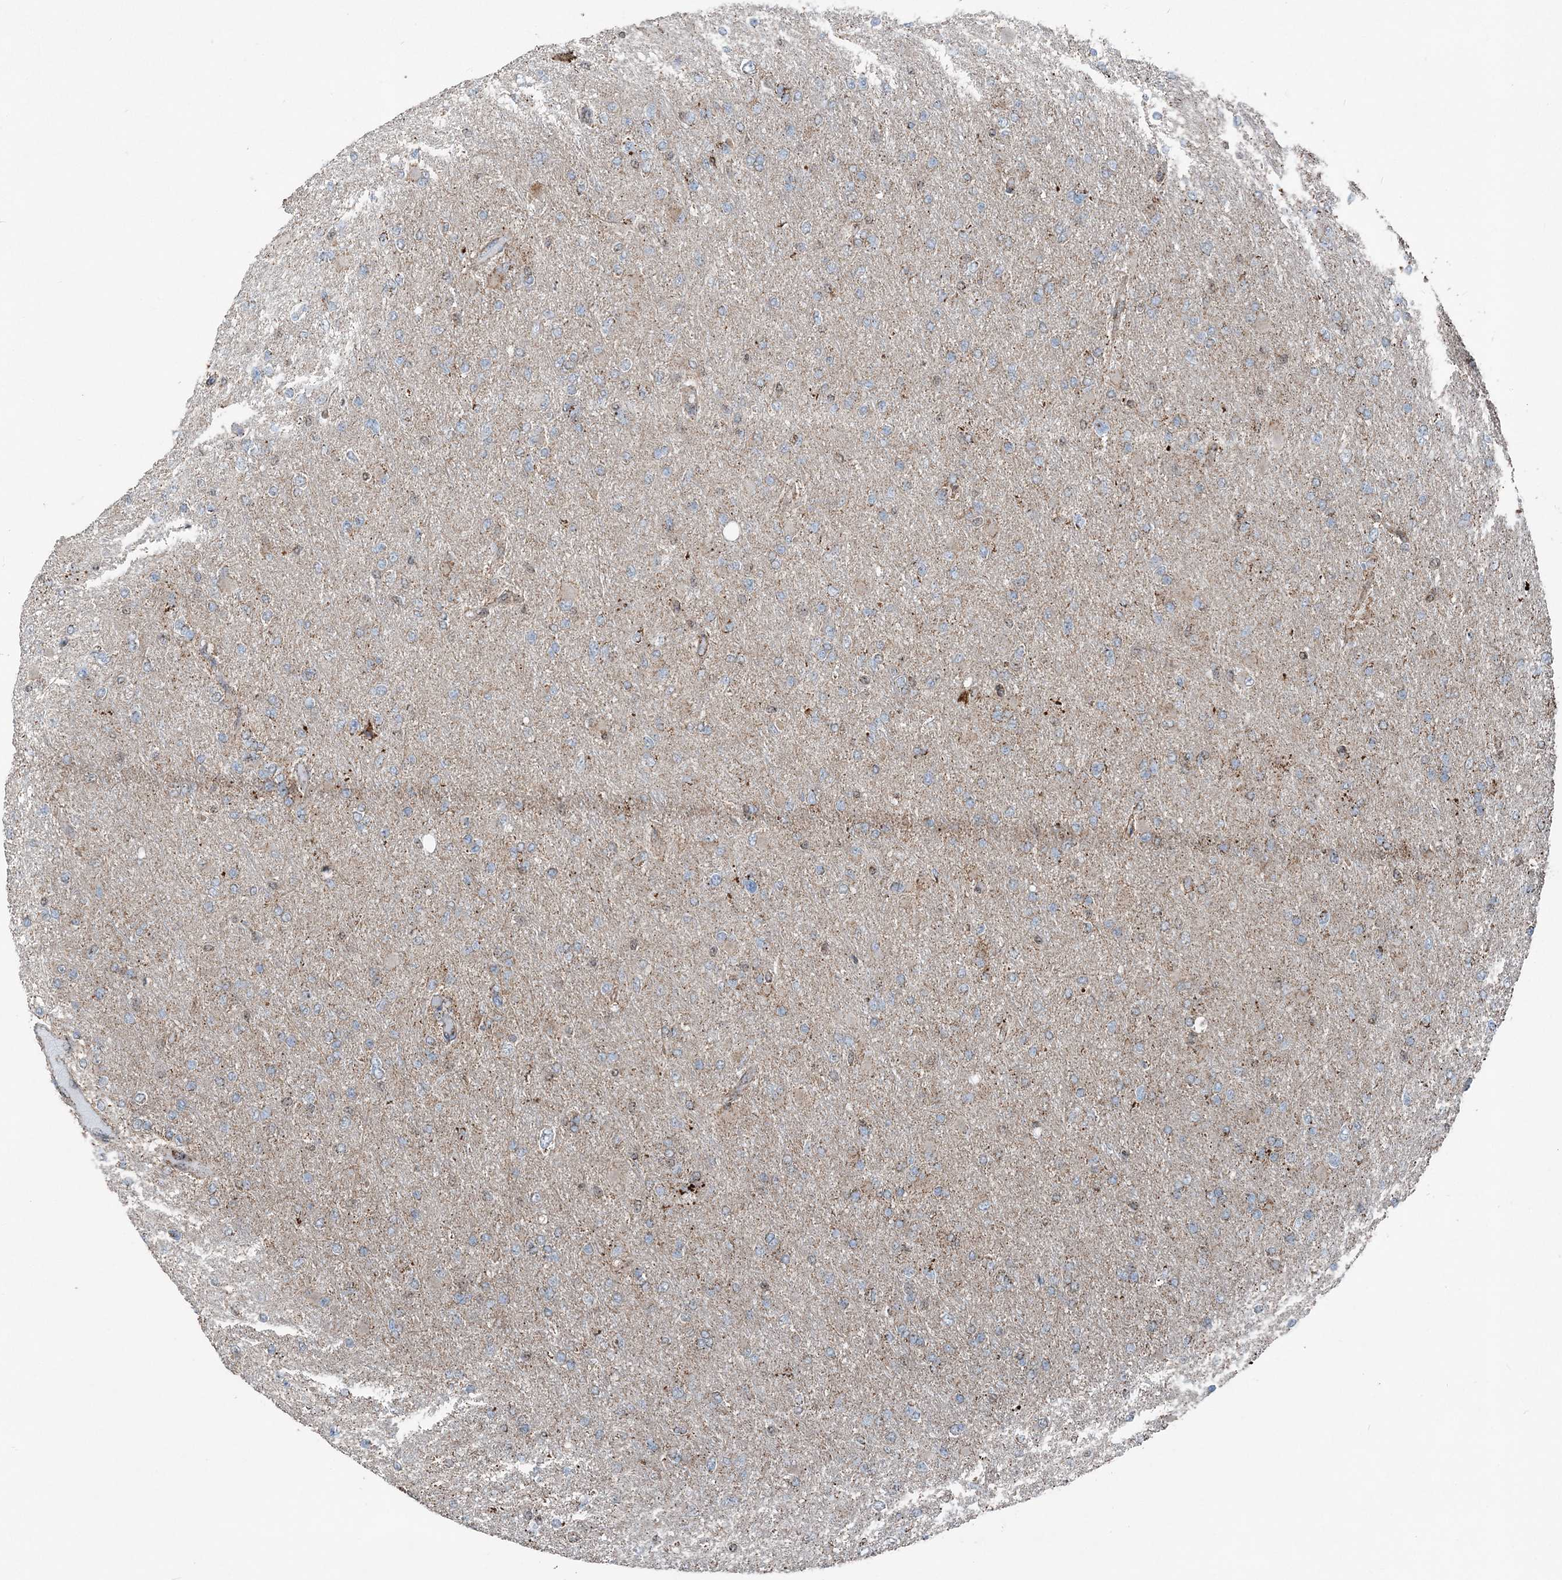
{"staining": {"intensity": "weak", "quantity": ">75%", "location": "cytoplasmic/membranous"}, "tissue": "glioma", "cell_type": "Tumor cells", "image_type": "cancer", "snomed": [{"axis": "morphology", "description": "Glioma, malignant, High grade"}, {"axis": "topography", "description": "Cerebral cortex"}], "caption": "The histopathology image shows a brown stain indicating the presence of a protein in the cytoplasmic/membranous of tumor cells in high-grade glioma (malignant).", "gene": "SUCLG1", "patient": {"sex": "female", "age": 36}}